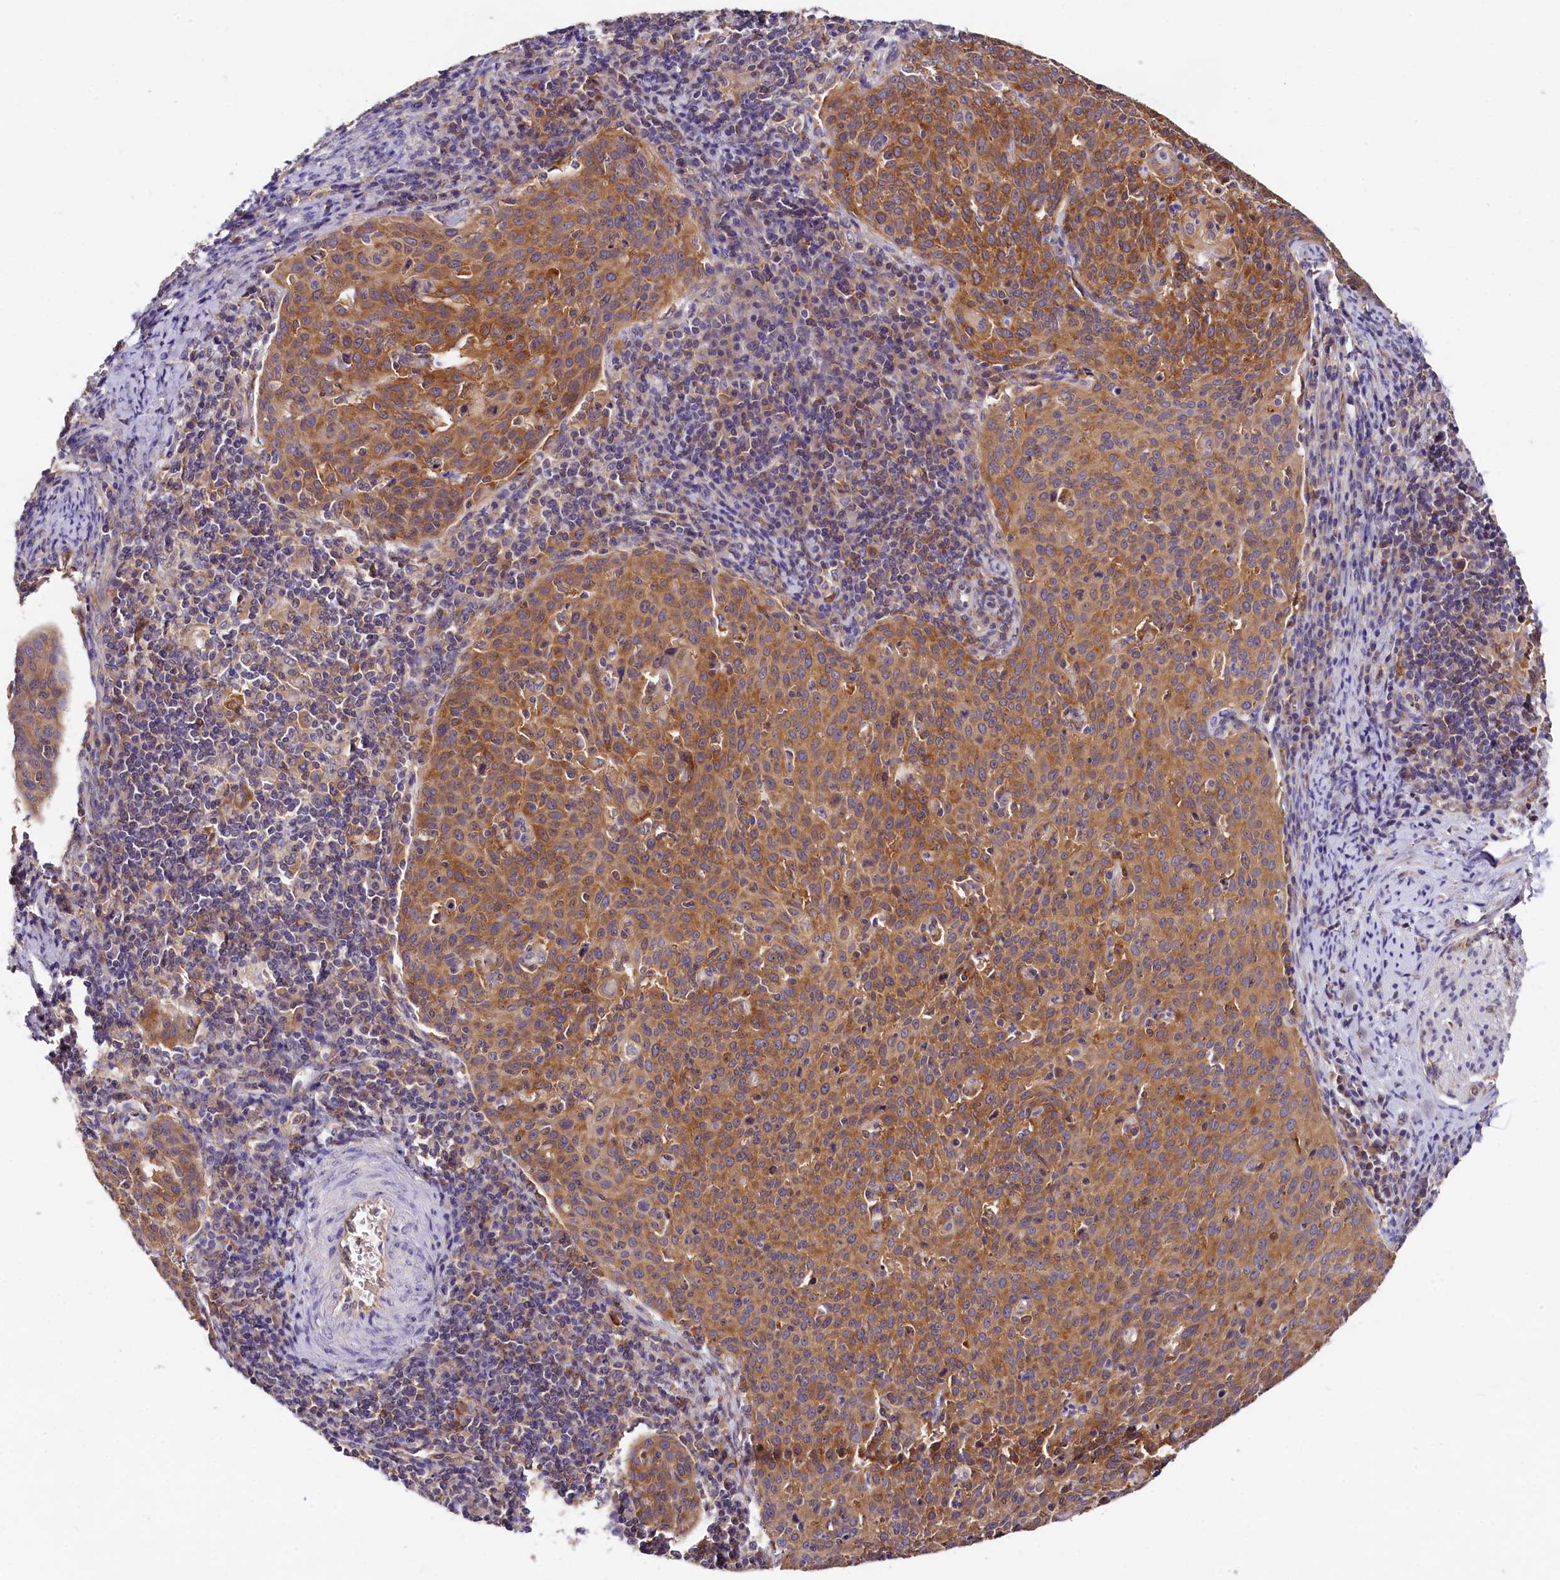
{"staining": {"intensity": "moderate", "quantity": ">75%", "location": "cytoplasmic/membranous"}, "tissue": "cervical cancer", "cell_type": "Tumor cells", "image_type": "cancer", "snomed": [{"axis": "morphology", "description": "Squamous cell carcinoma, NOS"}, {"axis": "topography", "description": "Cervix"}], "caption": "A high-resolution micrograph shows IHC staining of squamous cell carcinoma (cervical), which shows moderate cytoplasmic/membranous expression in about >75% of tumor cells.", "gene": "OAS3", "patient": {"sex": "female", "age": 38}}